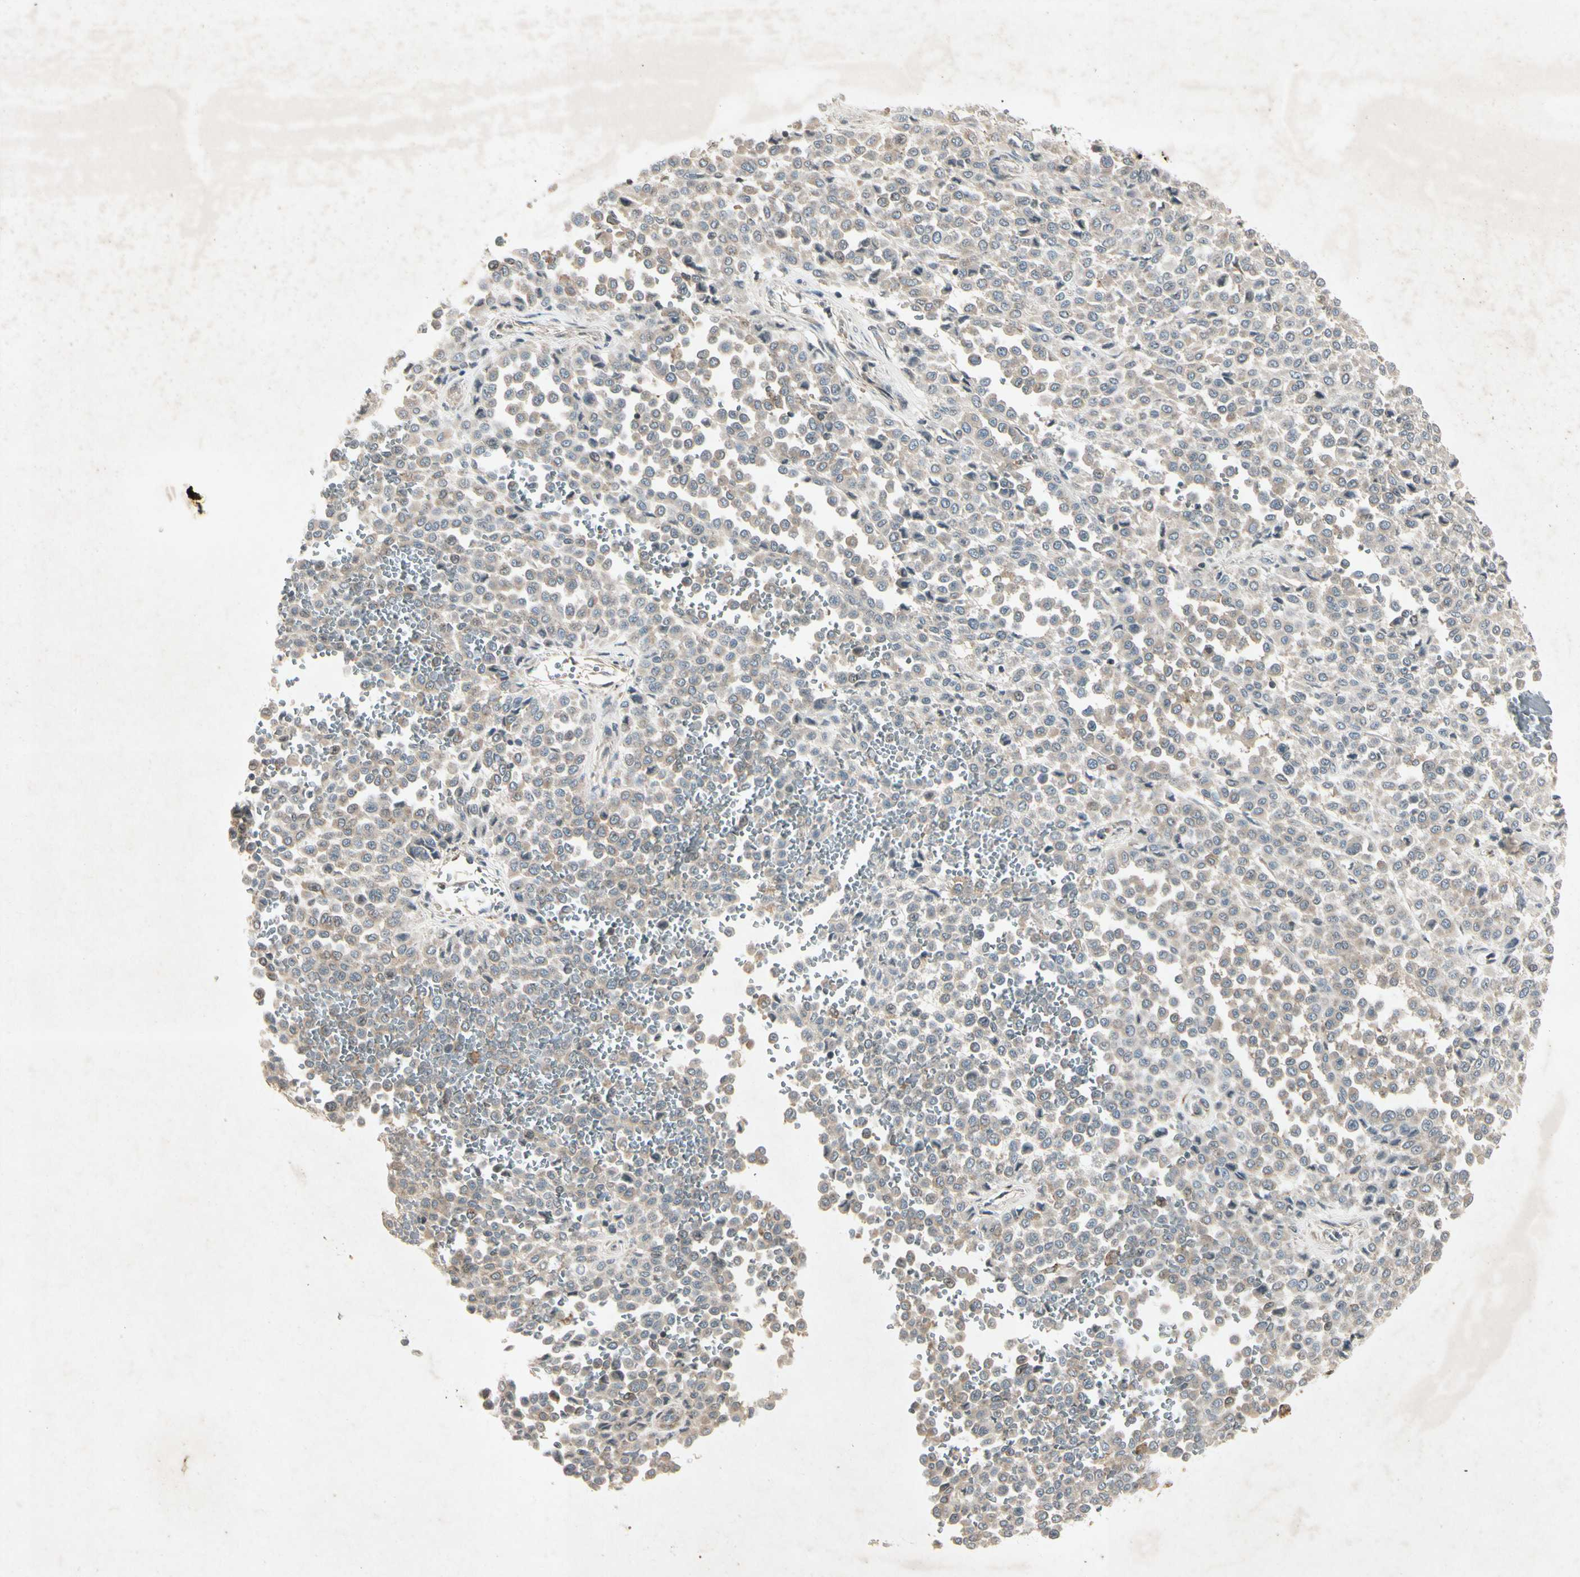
{"staining": {"intensity": "weak", "quantity": "25%-75%", "location": "cytoplasmic/membranous"}, "tissue": "melanoma", "cell_type": "Tumor cells", "image_type": "cancer", "snomed": [{"axis": "morphology", "description": "Malignant melanoma, Metastatic site"}, {"axis": "topography", "description": "Pancreas"}], "caption": "Malignant melanoma (metastatic site) stained with a brown dye demonstrates weak cytoplasmic/membranous positive staining in approximately 25%-75% of tumor cells.", "gene": "TEK", "patient": {"sex": "female", "age": 30}}